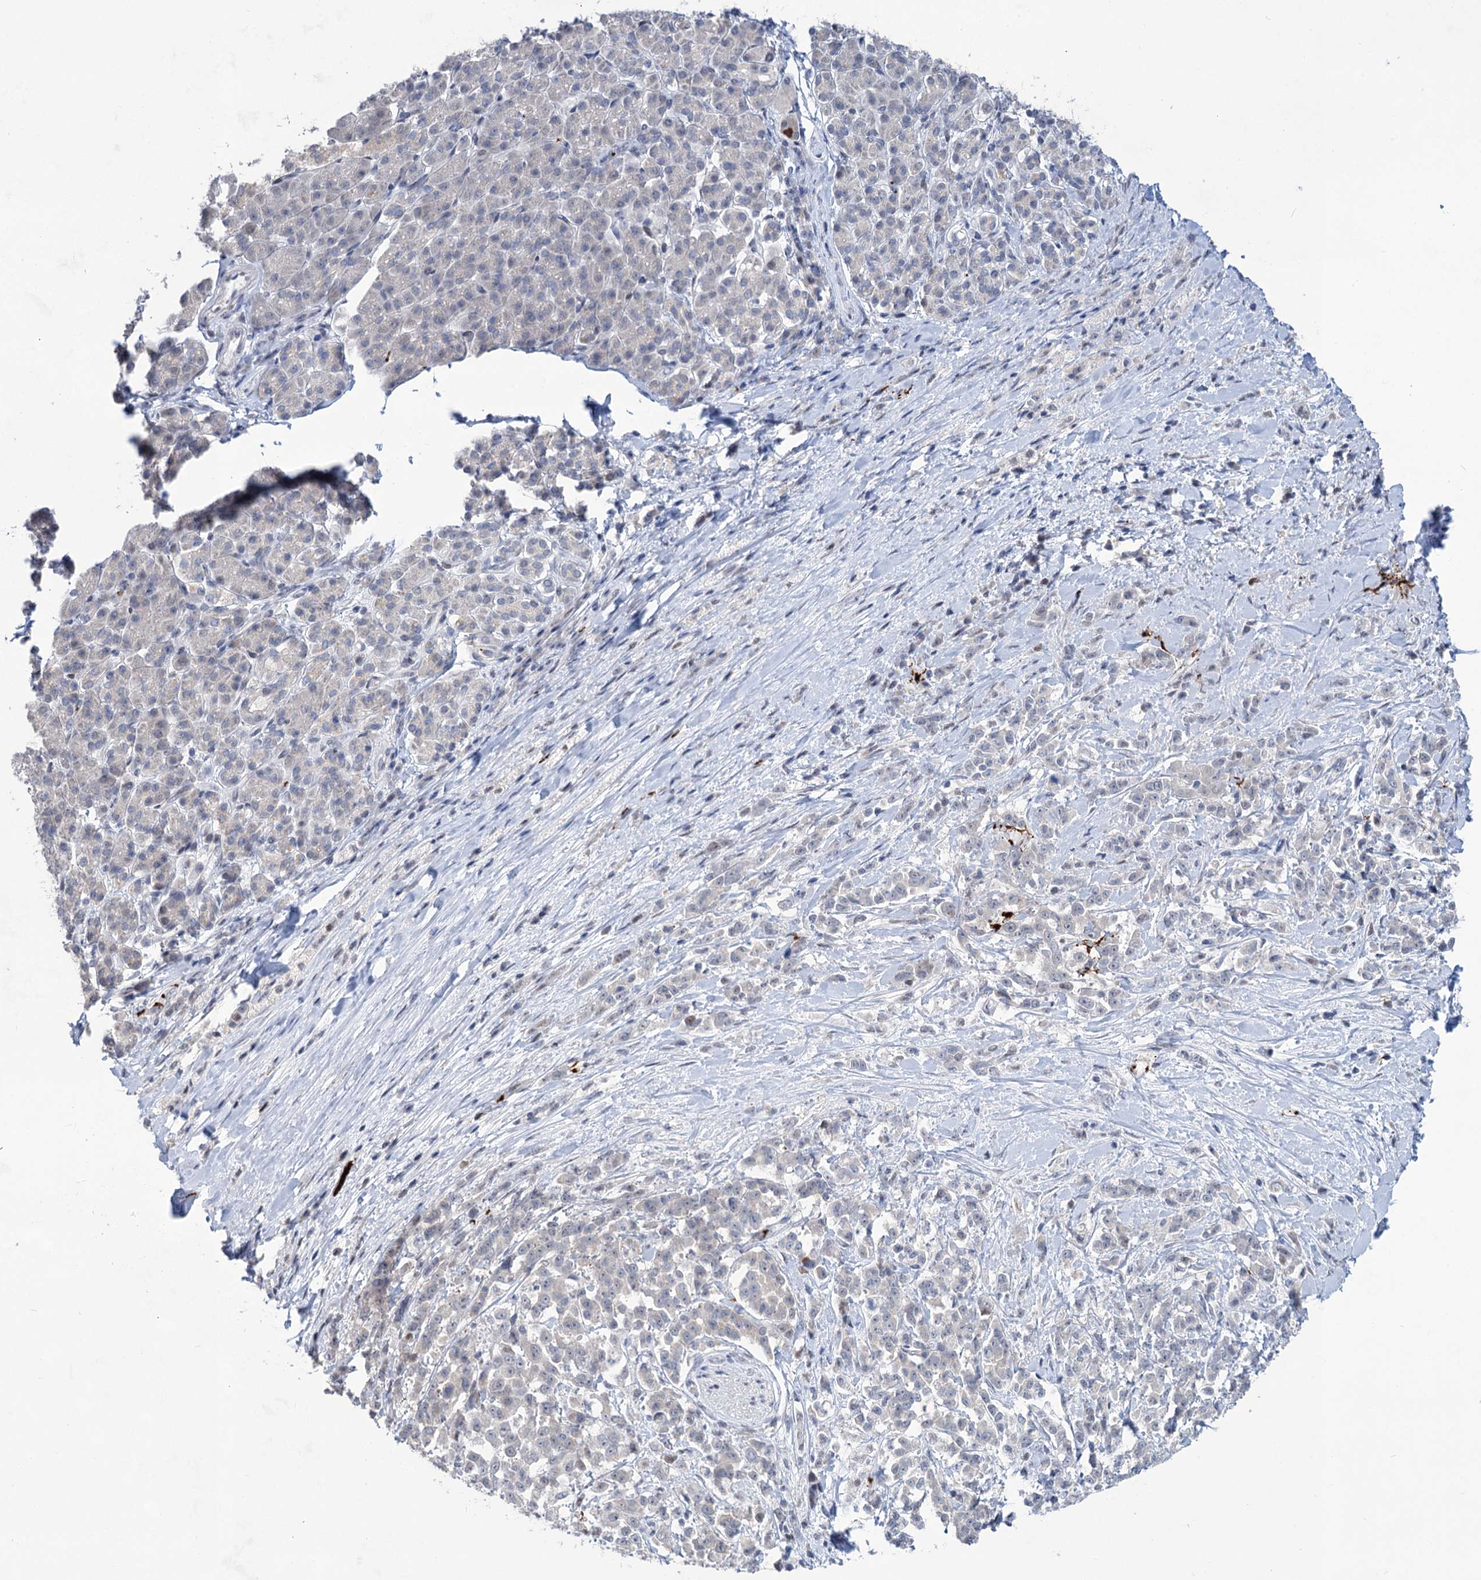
{"staining": {"intensity": "negative", "quantity": "none", "location": "none"}, "tissue": "pancreatic cancer", "cell_type": "Tumor cells", "image_type": "cancer", "snomed": [{"axis": "morphology", "description": "Normal tissue, NOS"}, {"axis": "morphology", "description": "Adenocarcinoma, NOS"}, {"axis": "topography", "description": "Pancreas"}], "caption": "An IHC histopathology image of pancreatic cancer (adenocarcinoma) is shown. There is no staining in tumor cells of pancreatic cancer (adenocarcinoma). (DAB (3,3'-diaminobenzidine) immunohistochemistry (IHC) with hematoxylin counter stain).", "gene": "MON2", "patient": {"sex": "female", "age": 64}}